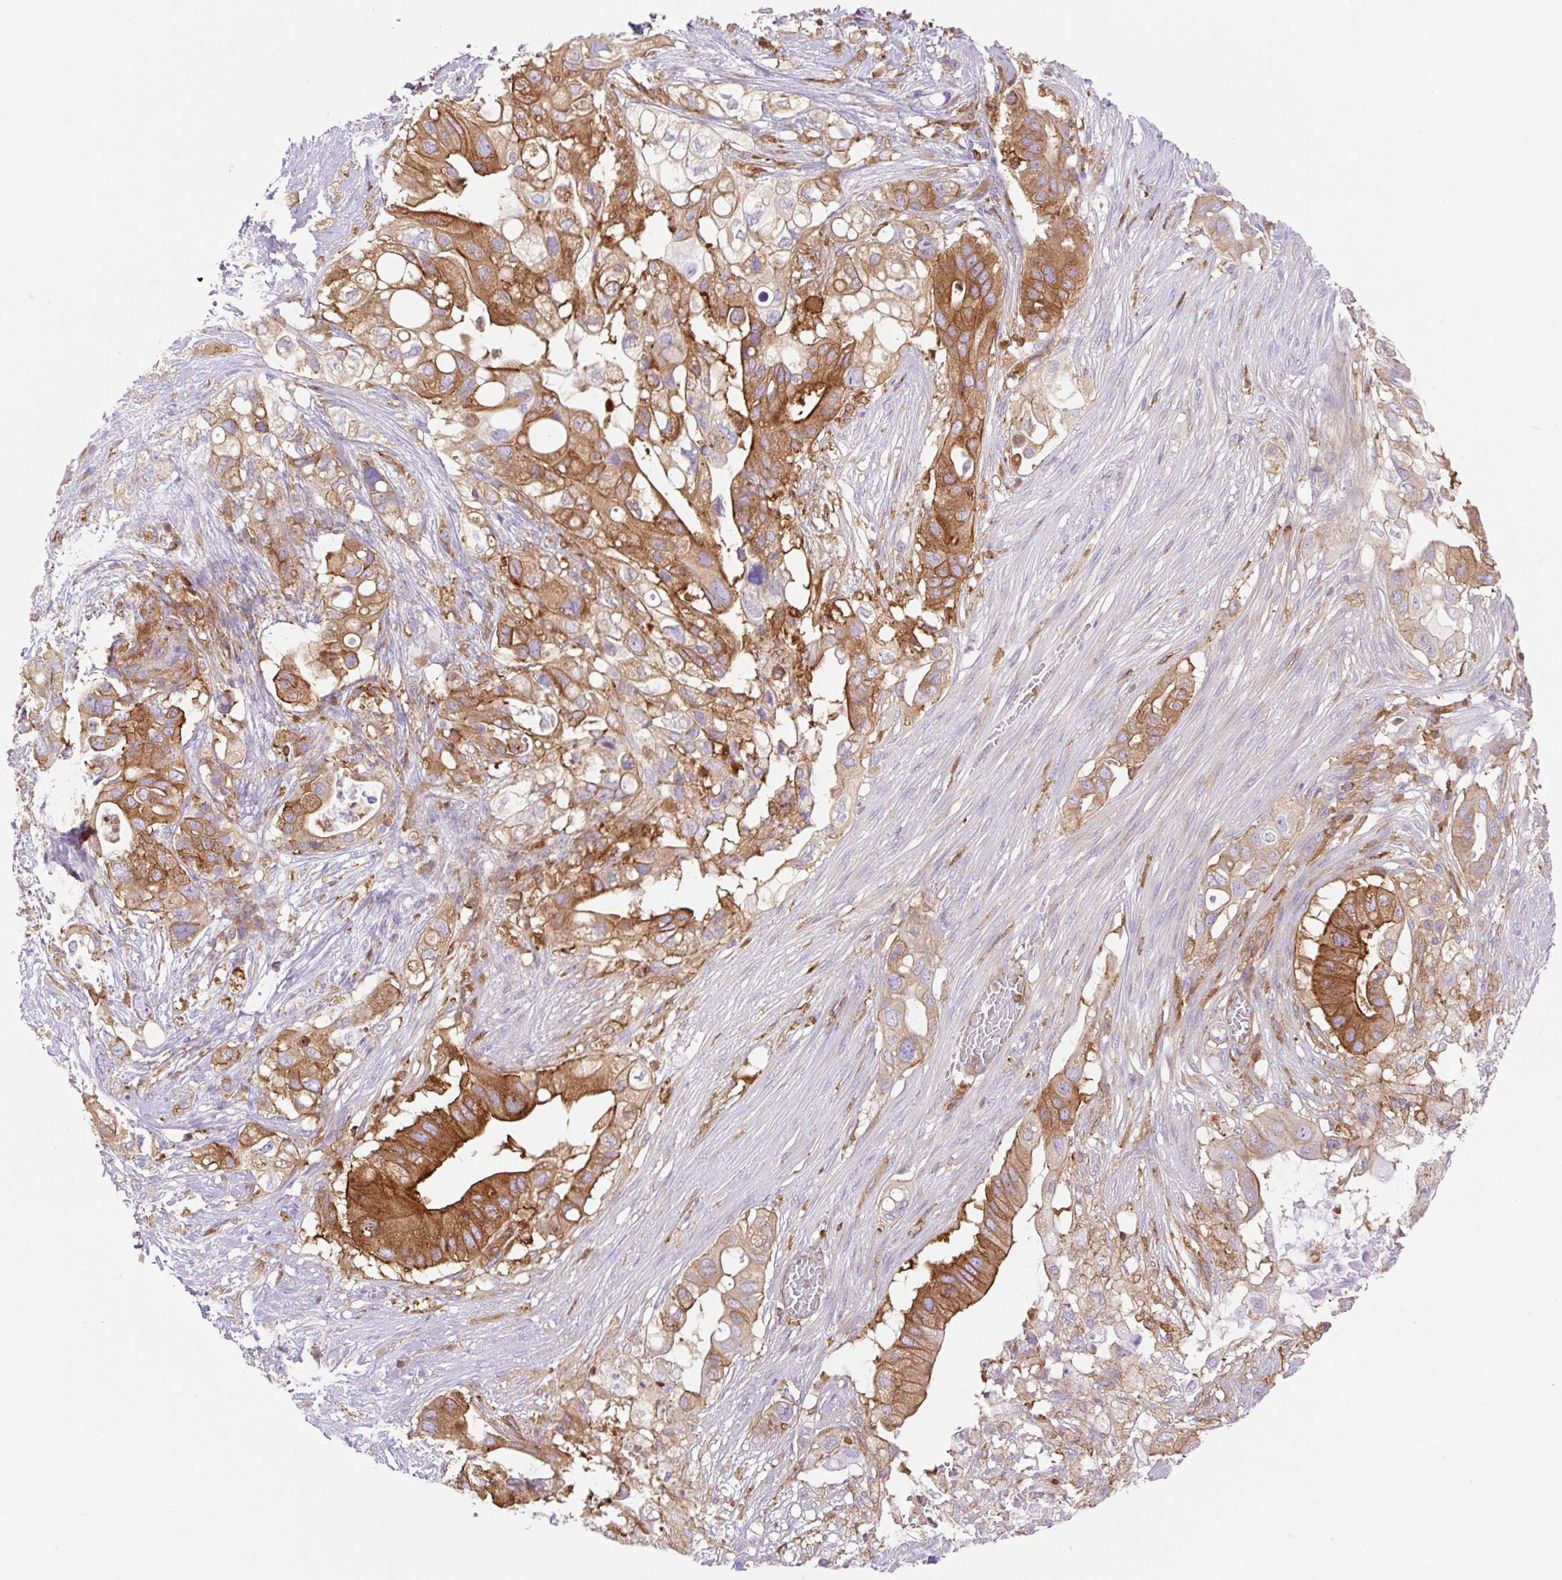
{"staining": {"intensity": "strong", "quantity": ">75%", "location": "cytoplasmic/membranous"}, "tissue": "pancreatic cancer", "cell_type": "Tumor cells", "image_type": "cancer", "snomed": [{"axis": "morphology", "description": "Adenocarcinoma, NOS"}, {"axis": "topography", "description": "Pancreas"}], "caption": "Protein expression analysis of human pancreatic adenocarcinoma reveals strong cytoplasmic/membranous positivity in about >75% of tumor cells.", "gene": "DNM2", "patient": {"sex": "female", "age": 72}}